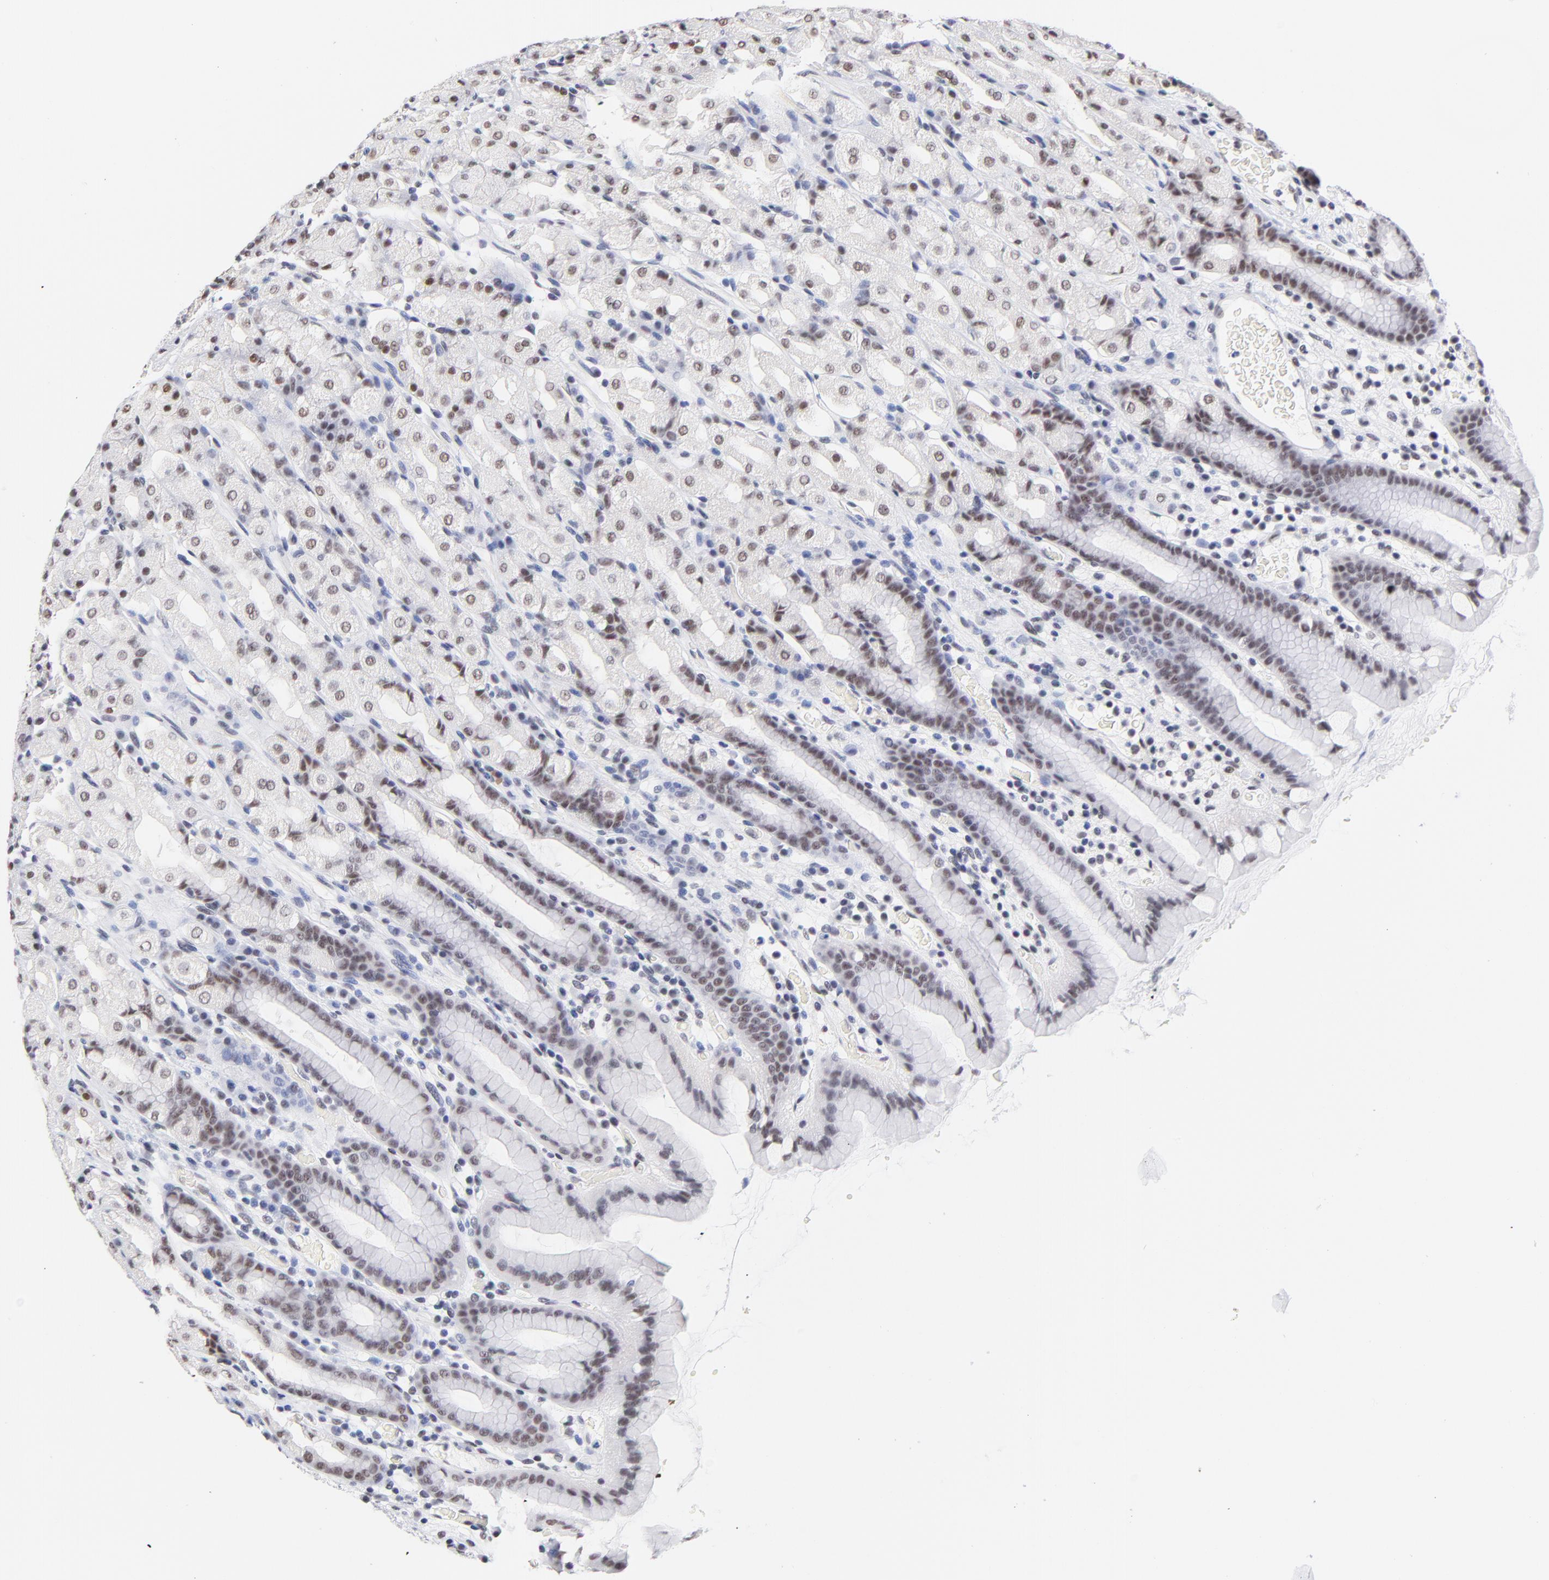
{"staining": {"intensity": "moderate", "quantity": ">75%", "location": "nuclear"}, "tissue": "stomach", "cell_type": "Glandular cells", "image_type": "normal", "snomed": [{"axis": "morphology", "description": "Normal tissue, NOS"}, {"axis": "topography", "description": "Stomach, upper"}], "caption": "A brown stain labels moderate nuclear positivity of a protein in glandular cells of benign human stomach. Using DAB (brown) and hematoxylin (blue) stains, captured at high magnification using brightfield microscopy.", "gene": "ZNF74", "patient": {"sex": "male", "age": 68}}